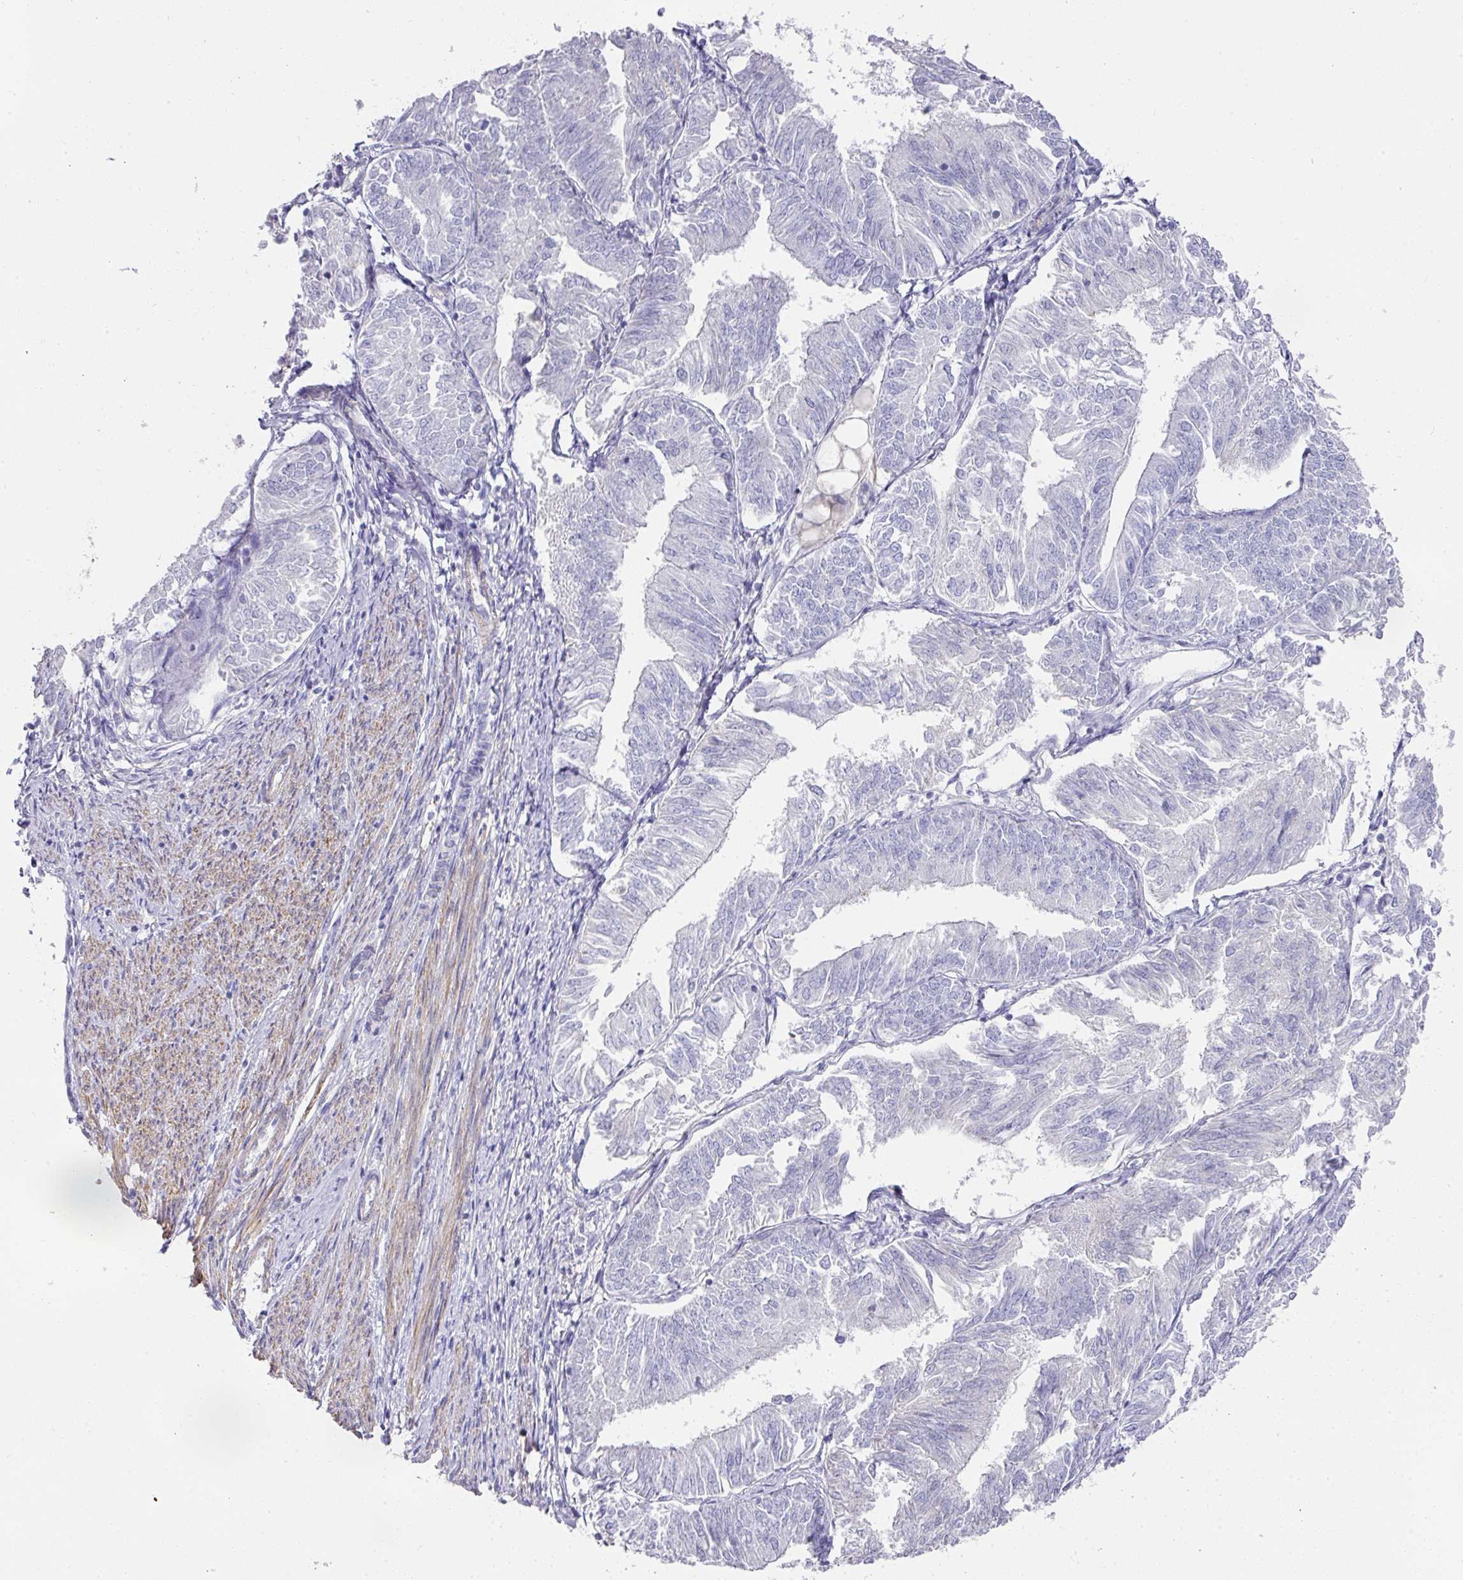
{"staining": {"intensity": "negative", "quantity": "none", "location": "none"}, "tissue": "endometrial cancer", "cell_type": "Tumor cells", "image_type": "cancer", "snomed": [{"axis": "morphology", "description": "Adenocarcinoma, NOS"}, {"axis": "topography", "description": "Endometrium"}], "caption": "Tumor cells are negative for brown protein staining in adenocarcinoma (endometrial). (DAB (3,3'-diaminobenzidine) immunohistochemistry, high magnification).", "gene": "TARM1", "patient": {"sex": "female", "age": 58}}